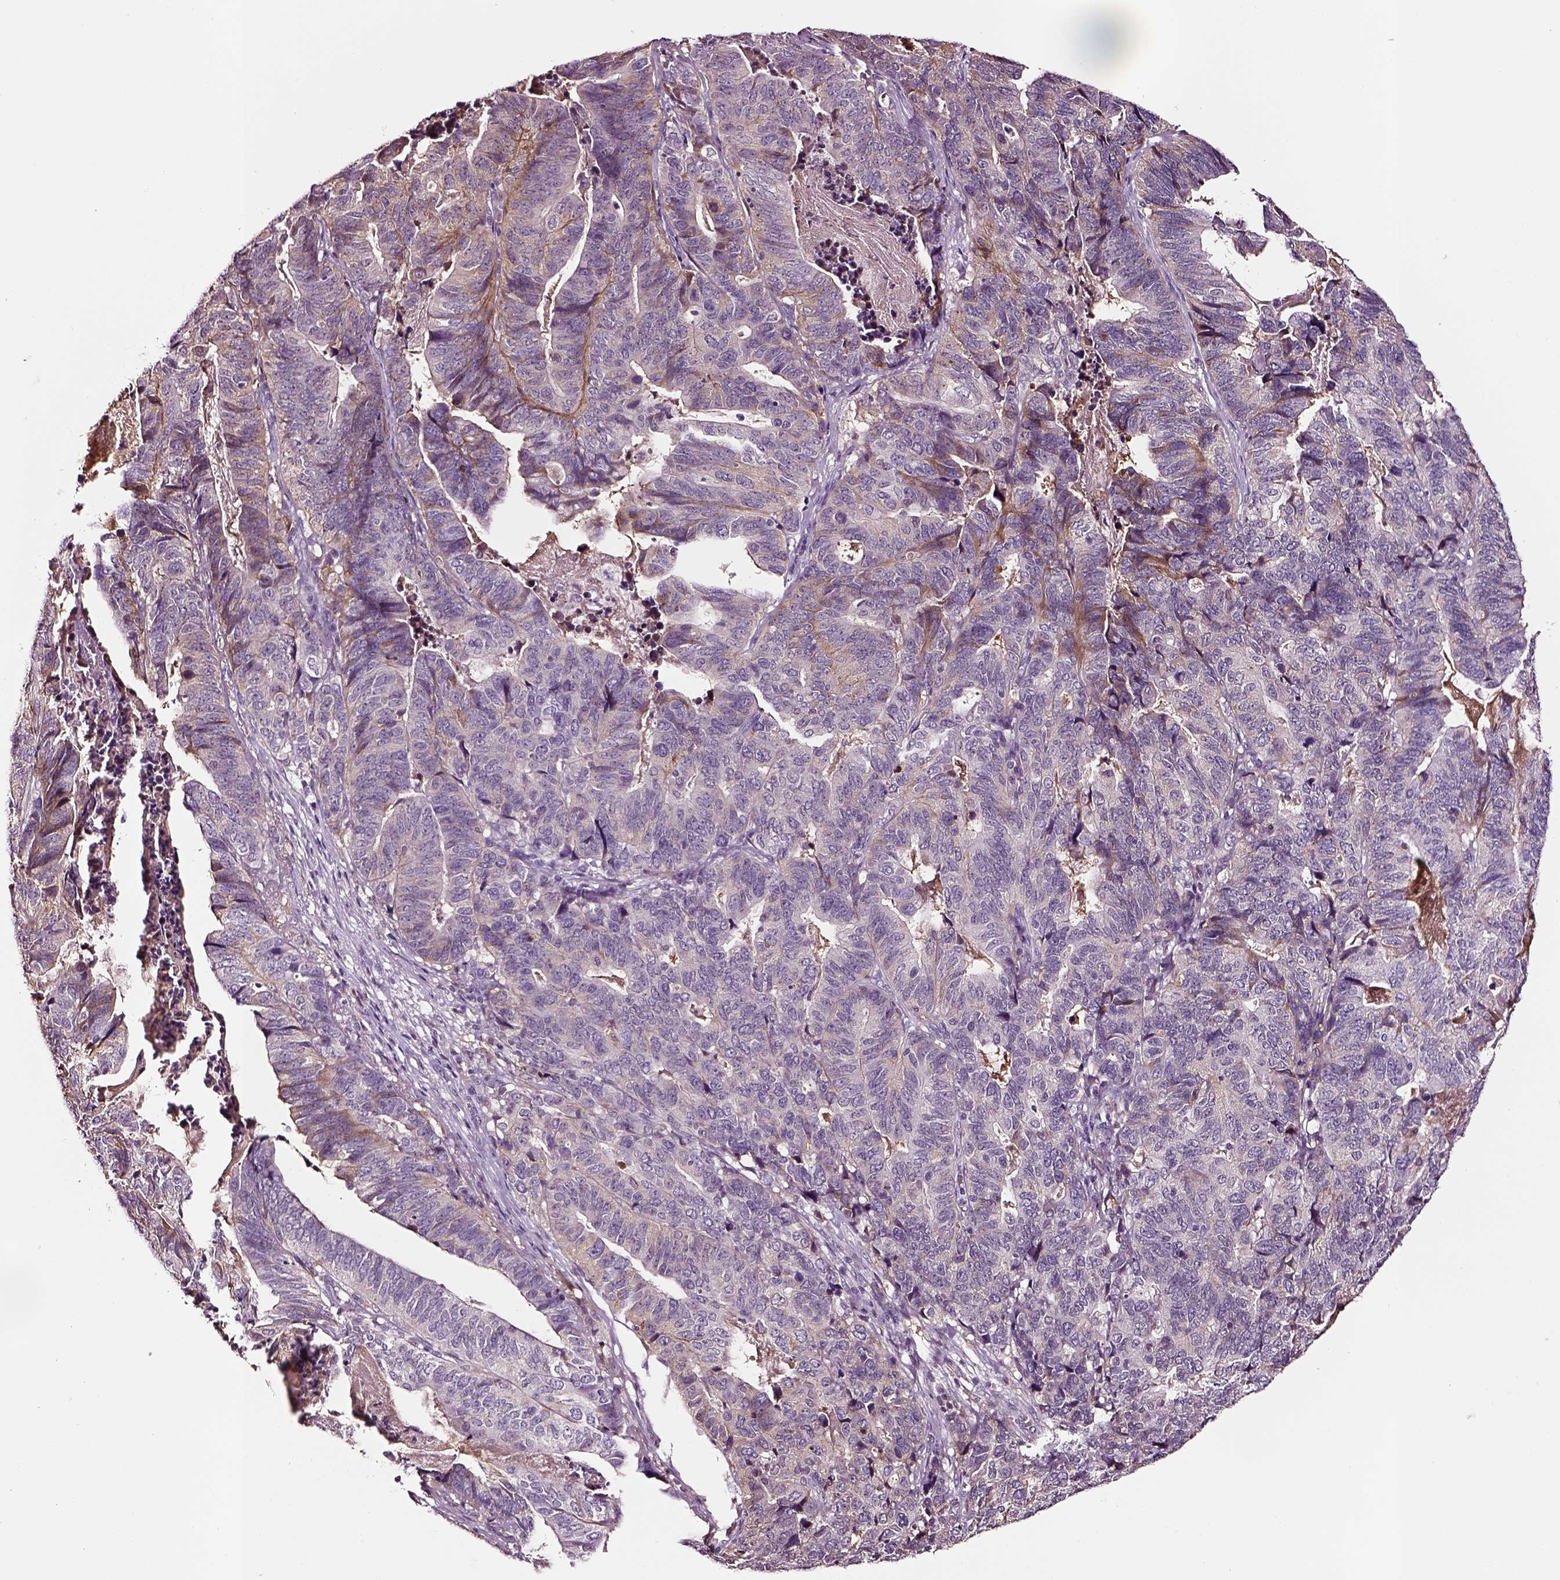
{"staining": {"intensity": "weak", "quantity": "<25%", "location": "cytoplasmic/membranous"}, "tissue": "stomach cancer", "cell_type": "Tumor cells", "image_type": "cancer", "snomed": [{"axis": "morphology", "description": "Adenocarcinoma, NOS"}, {"axis": "topography", "description": "Stomach, upper"}], "caption": "Stomach cancer (adenocarcinoma) was stained to show a protein in brown. There is no significant expression in tumor cells. (DAB (3,3'-diaminobenzidine) immunohistochemistry visualized using brightfield microscopy, high magnification).", "gene": "TF", "patient": {"sex": "female", "age": 67}}